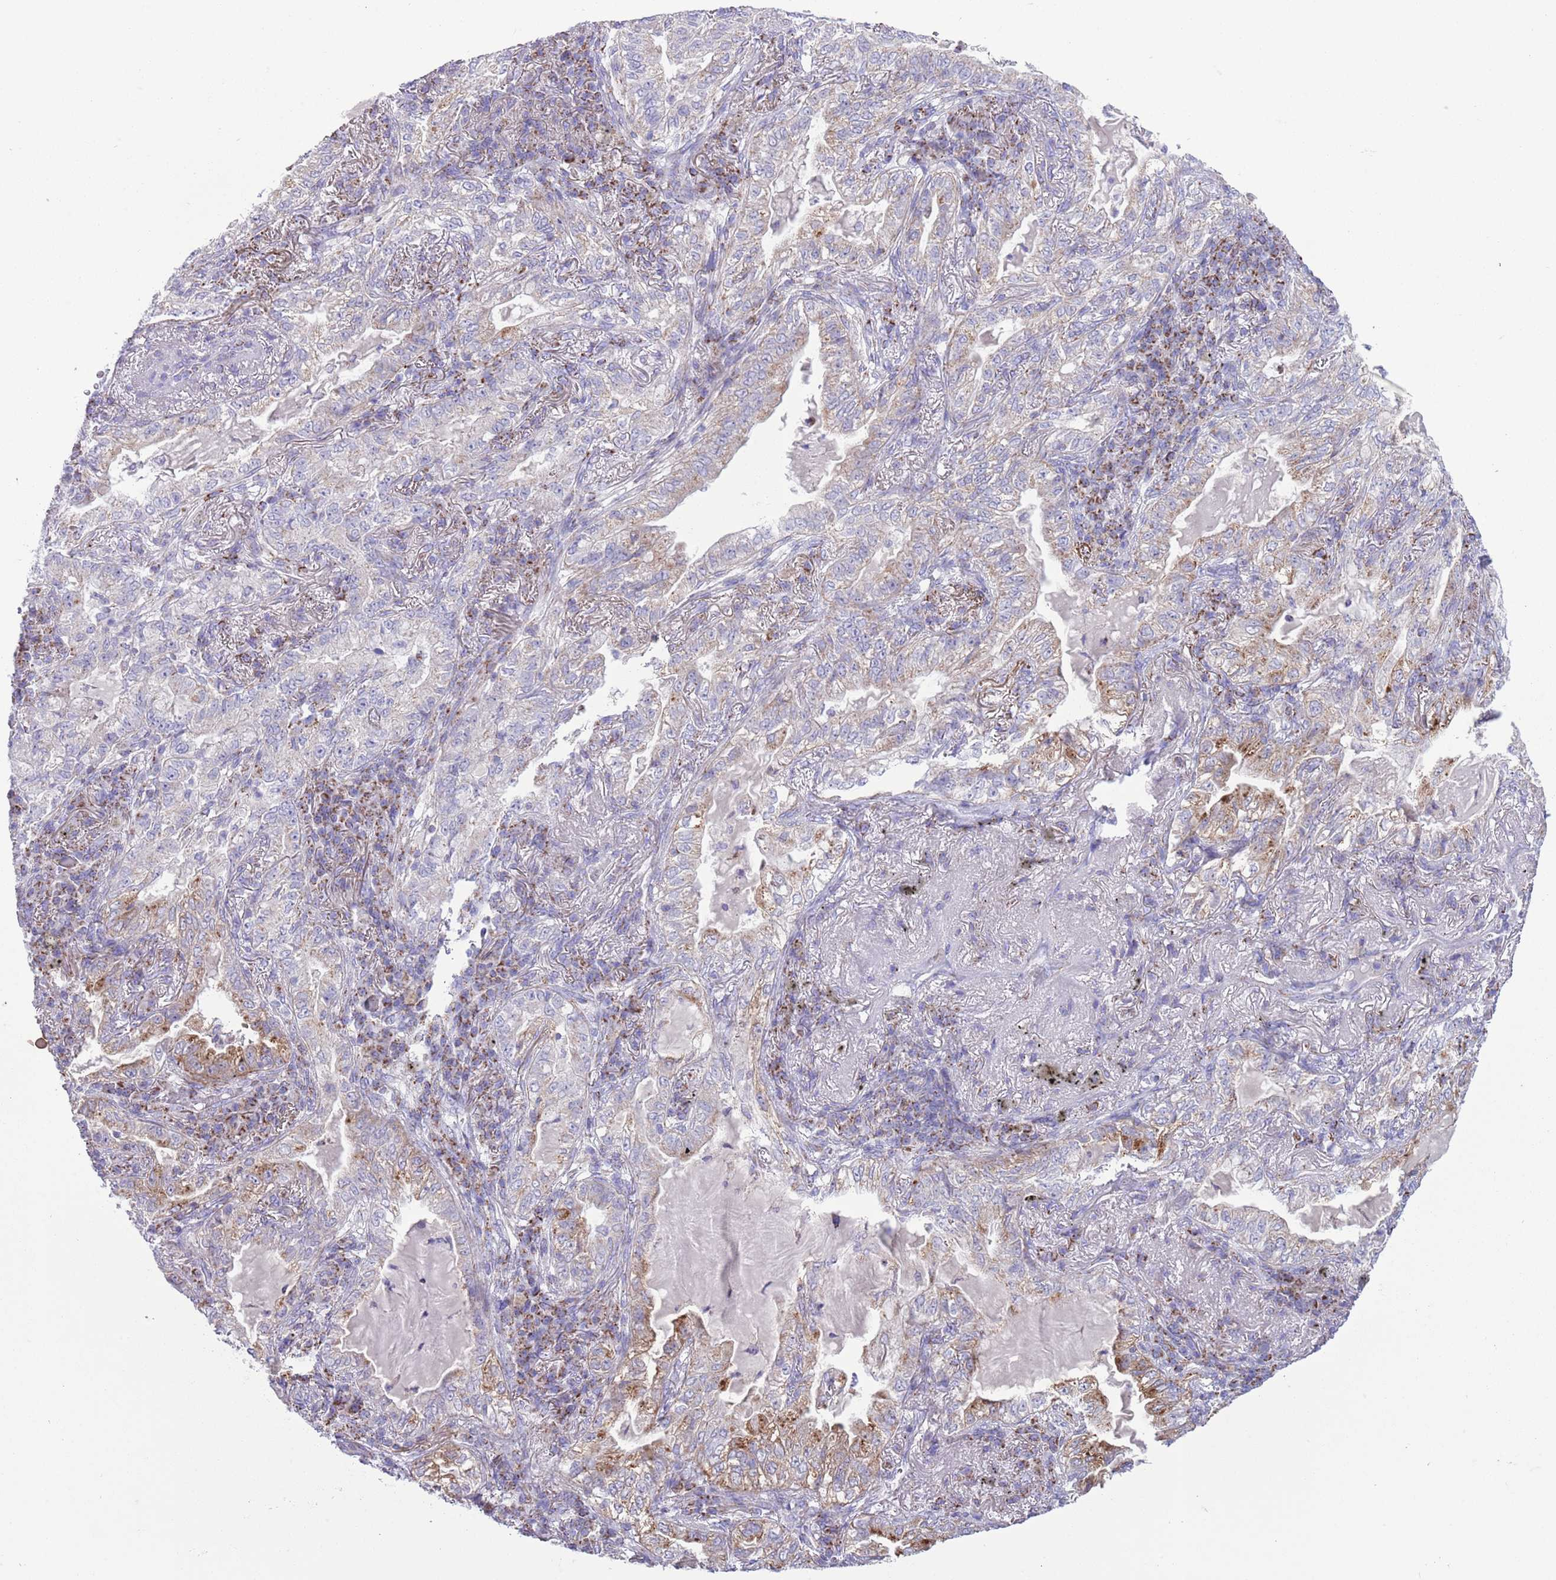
{"staining": {"intensity": "moderate", "quantity": "25%-75%", "location": "cytoplasmic/membranous"}, "tissue": "lung cancer", "cell_type": "Tumor cells", "image_type": "cancer", "snomed": [{"axis": "morphology", "description": "Adenocarcinoma, NOS"}, {"axis": "topography", "description": "Lung"}], "caption": "A high-resolution histopathology image shows immunohistochemistry staining of adenocarcinoma (lung), which demonstrates moderate cytoplasmic/membranous staining in about 25%-75% of tumor cells.", "gene": "ATP6V1B1", "patient": {"sex": "female", "age": 73}}